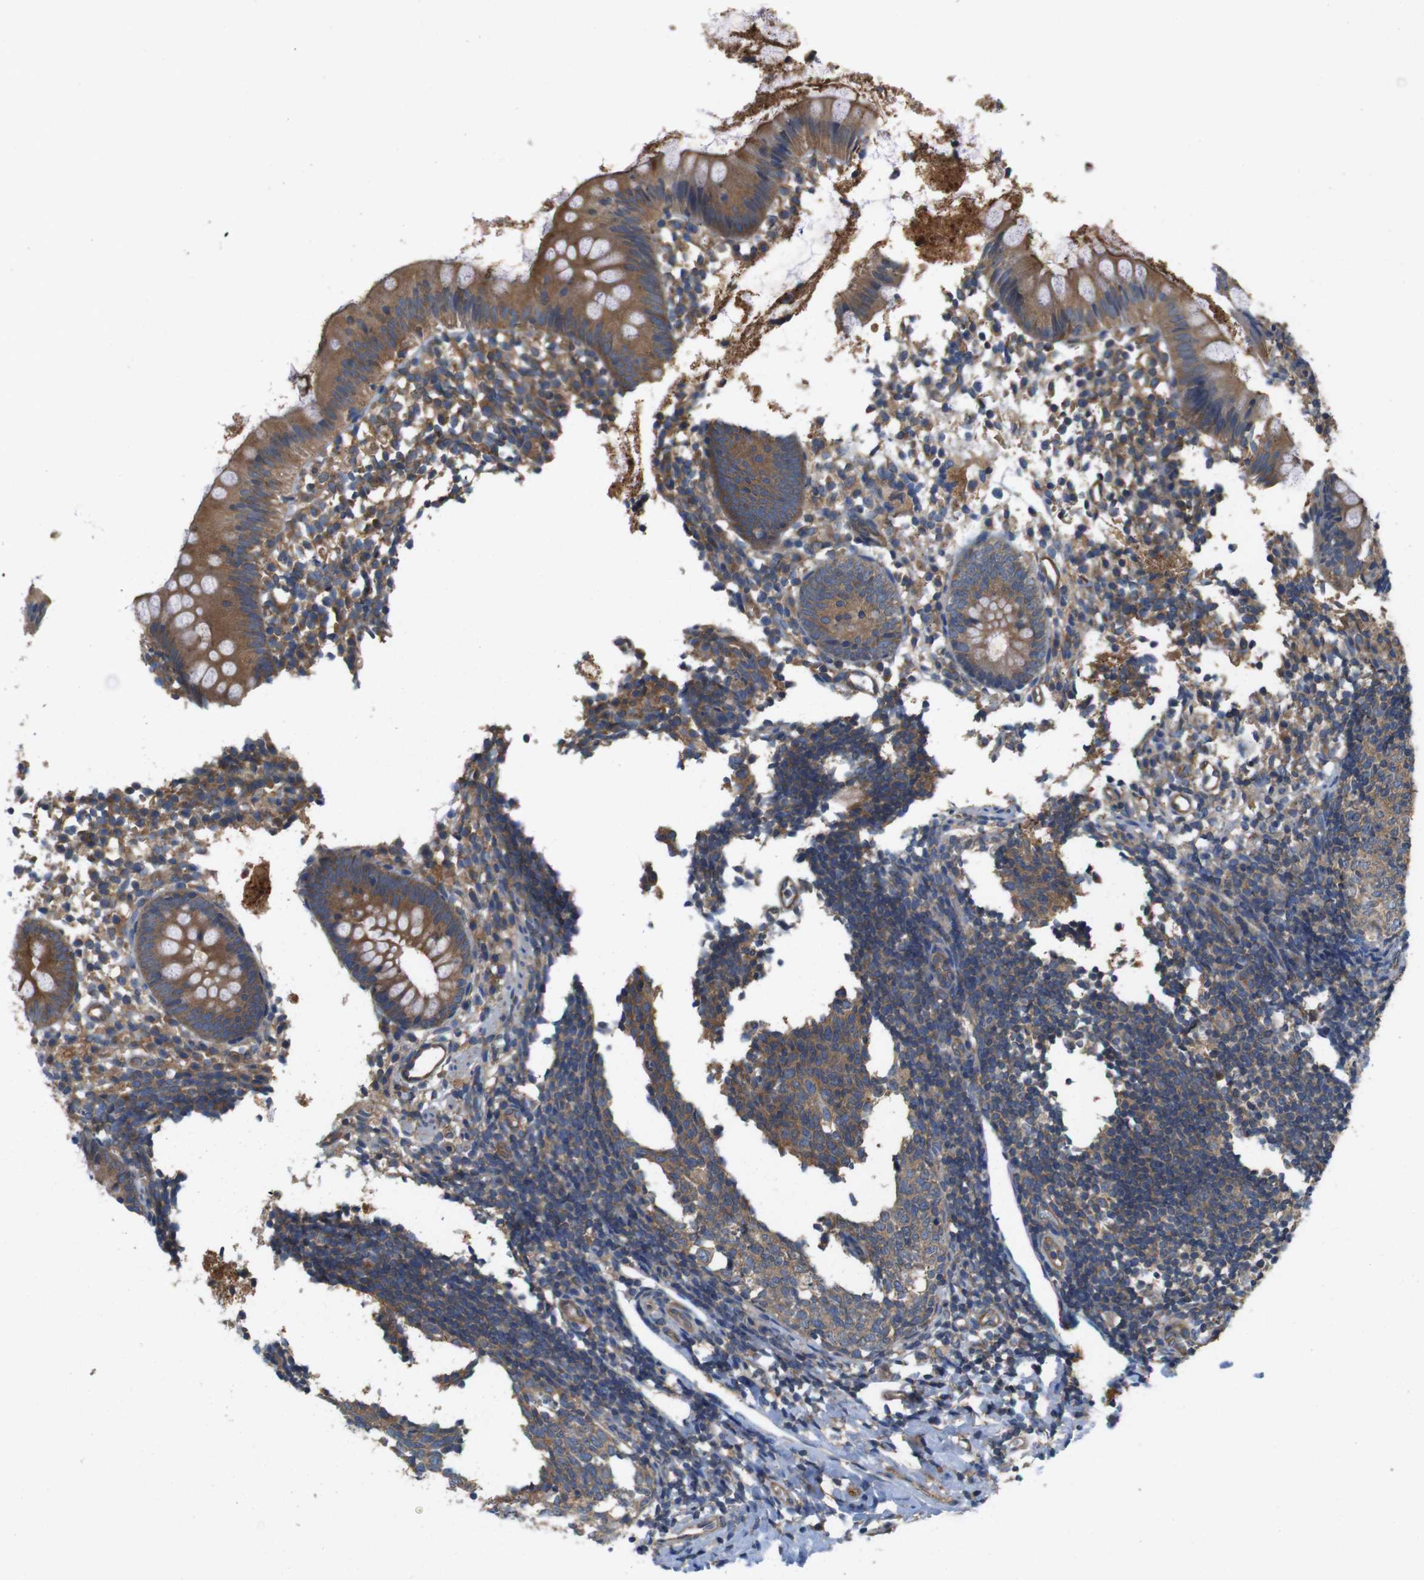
{"staining": {"intensity": "moderate", "quantity": ">75%", "location": "cytoplasmic/membranous"}, "tissue": "appendix", "cell_type": "Glandular cells", "image_type": "normal", "snomed": [{"axis": "morphology", "description": "Normal tissue, NOS"}, {"axis": "topography", "description": "Appendix"}], "caption": "Immunohistochemistry of unremarkable human appendix shows medium levels of moderate cytoplasmic/membranous positivity in about >75% of glandular cells. The protein is shown in brown color, while the nuclei are stained blue.", "gene": "DCTN1", "patient": {"sex": "female", "age": 20}}